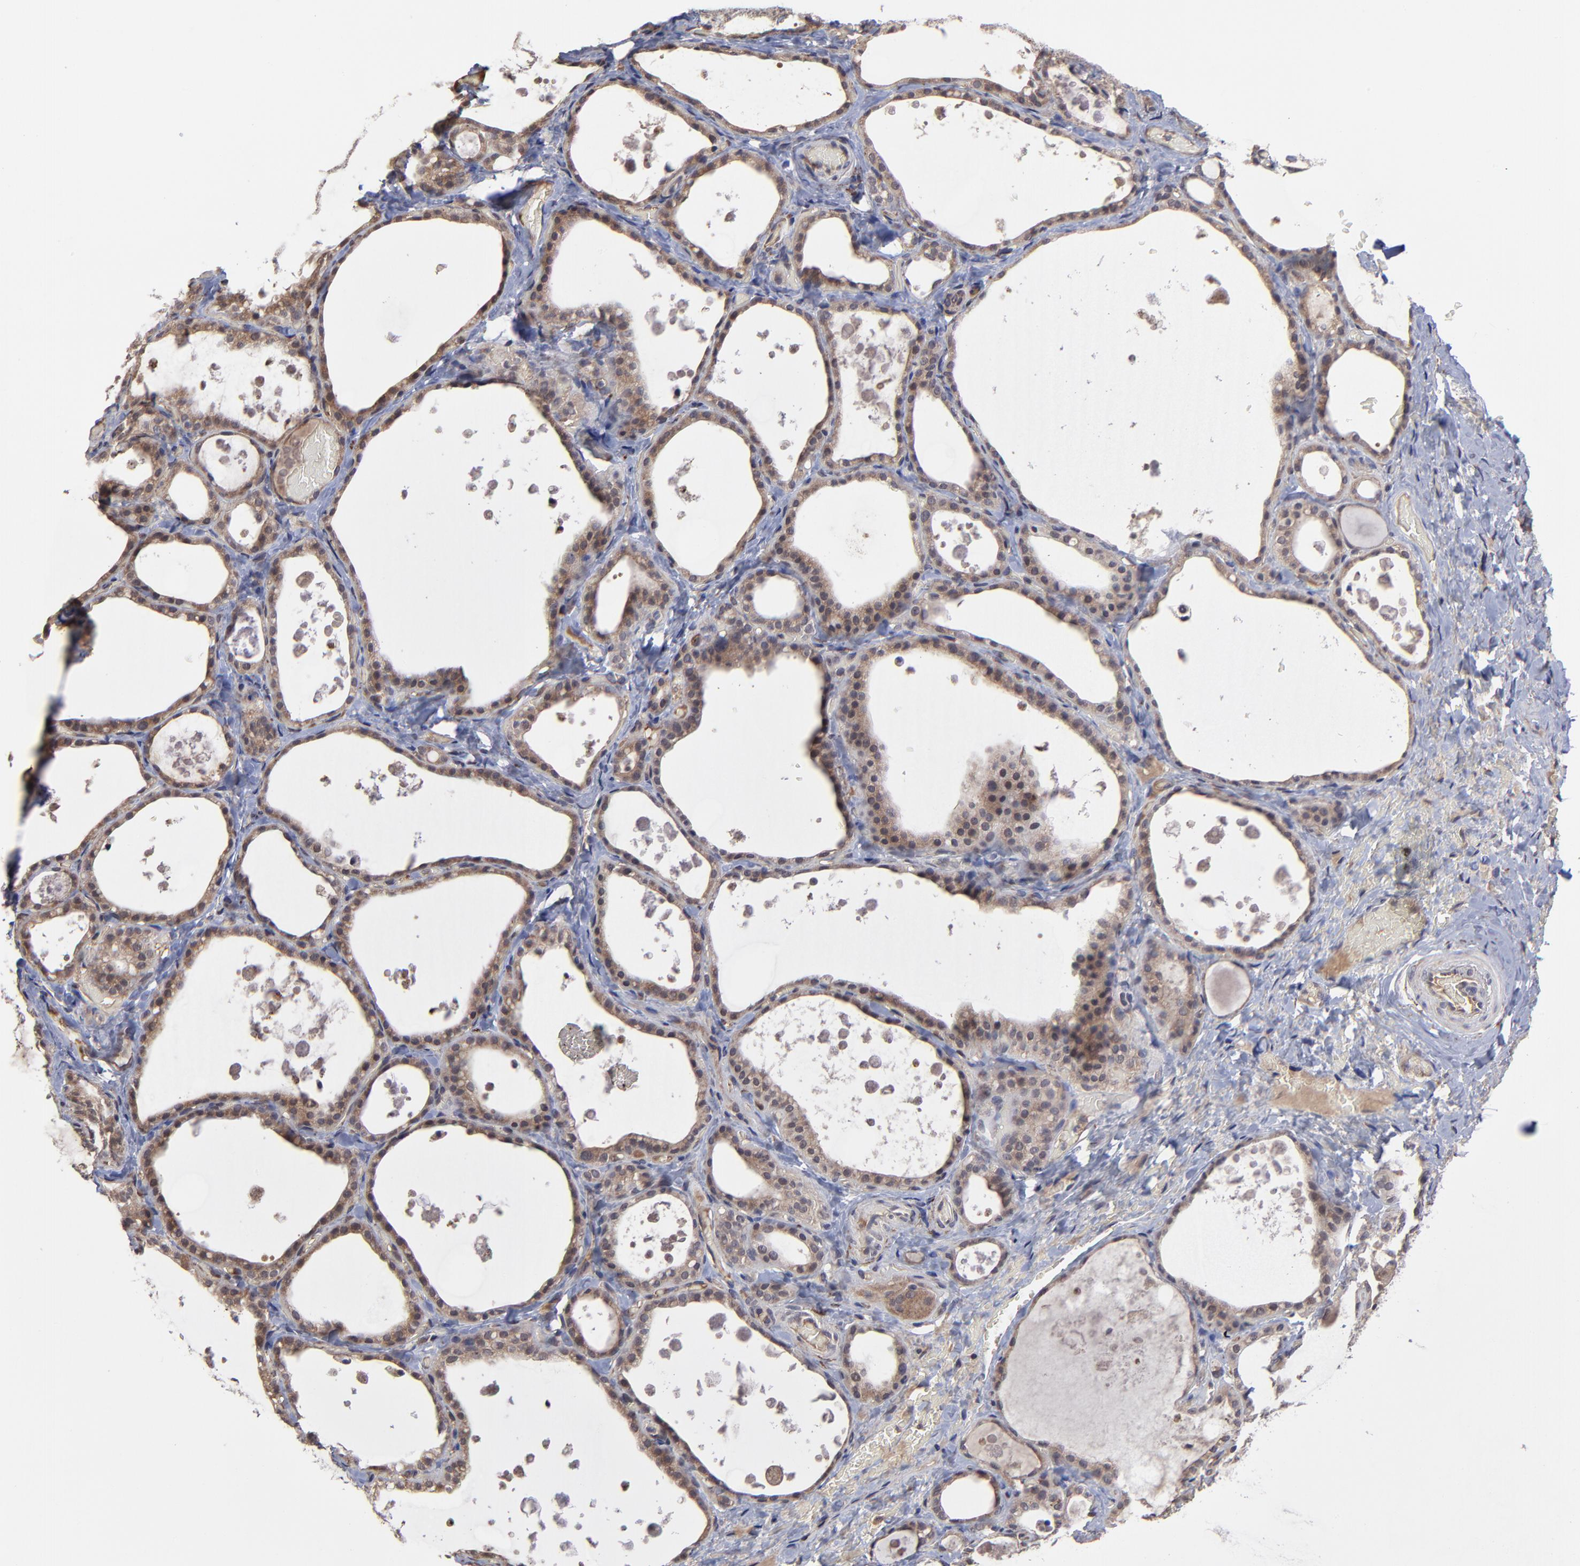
{"staining": {"intensity": "moderate", "quantity": ">75%", "location": "cytoplasmic/membranous"}, "tissue": "thyroid gland", "cell_type": "Glandular cells", "image_type": "normal", "snomed": [{"axis": "morphology", "description": "Normal tissue, NOS"}, {"axis": "topography", "description": "Thyroid gland"}], "caption": "This histopathology image exhibits benign thyroid gland stained with IHC to label a protein in brown. The cytoplasmic/membranous of glandular cells show moderate positivity for the protein. Nuclei are counter-stained blue.", "gene": "CHL1", "patient": {"sex": "male", "age": 61}}